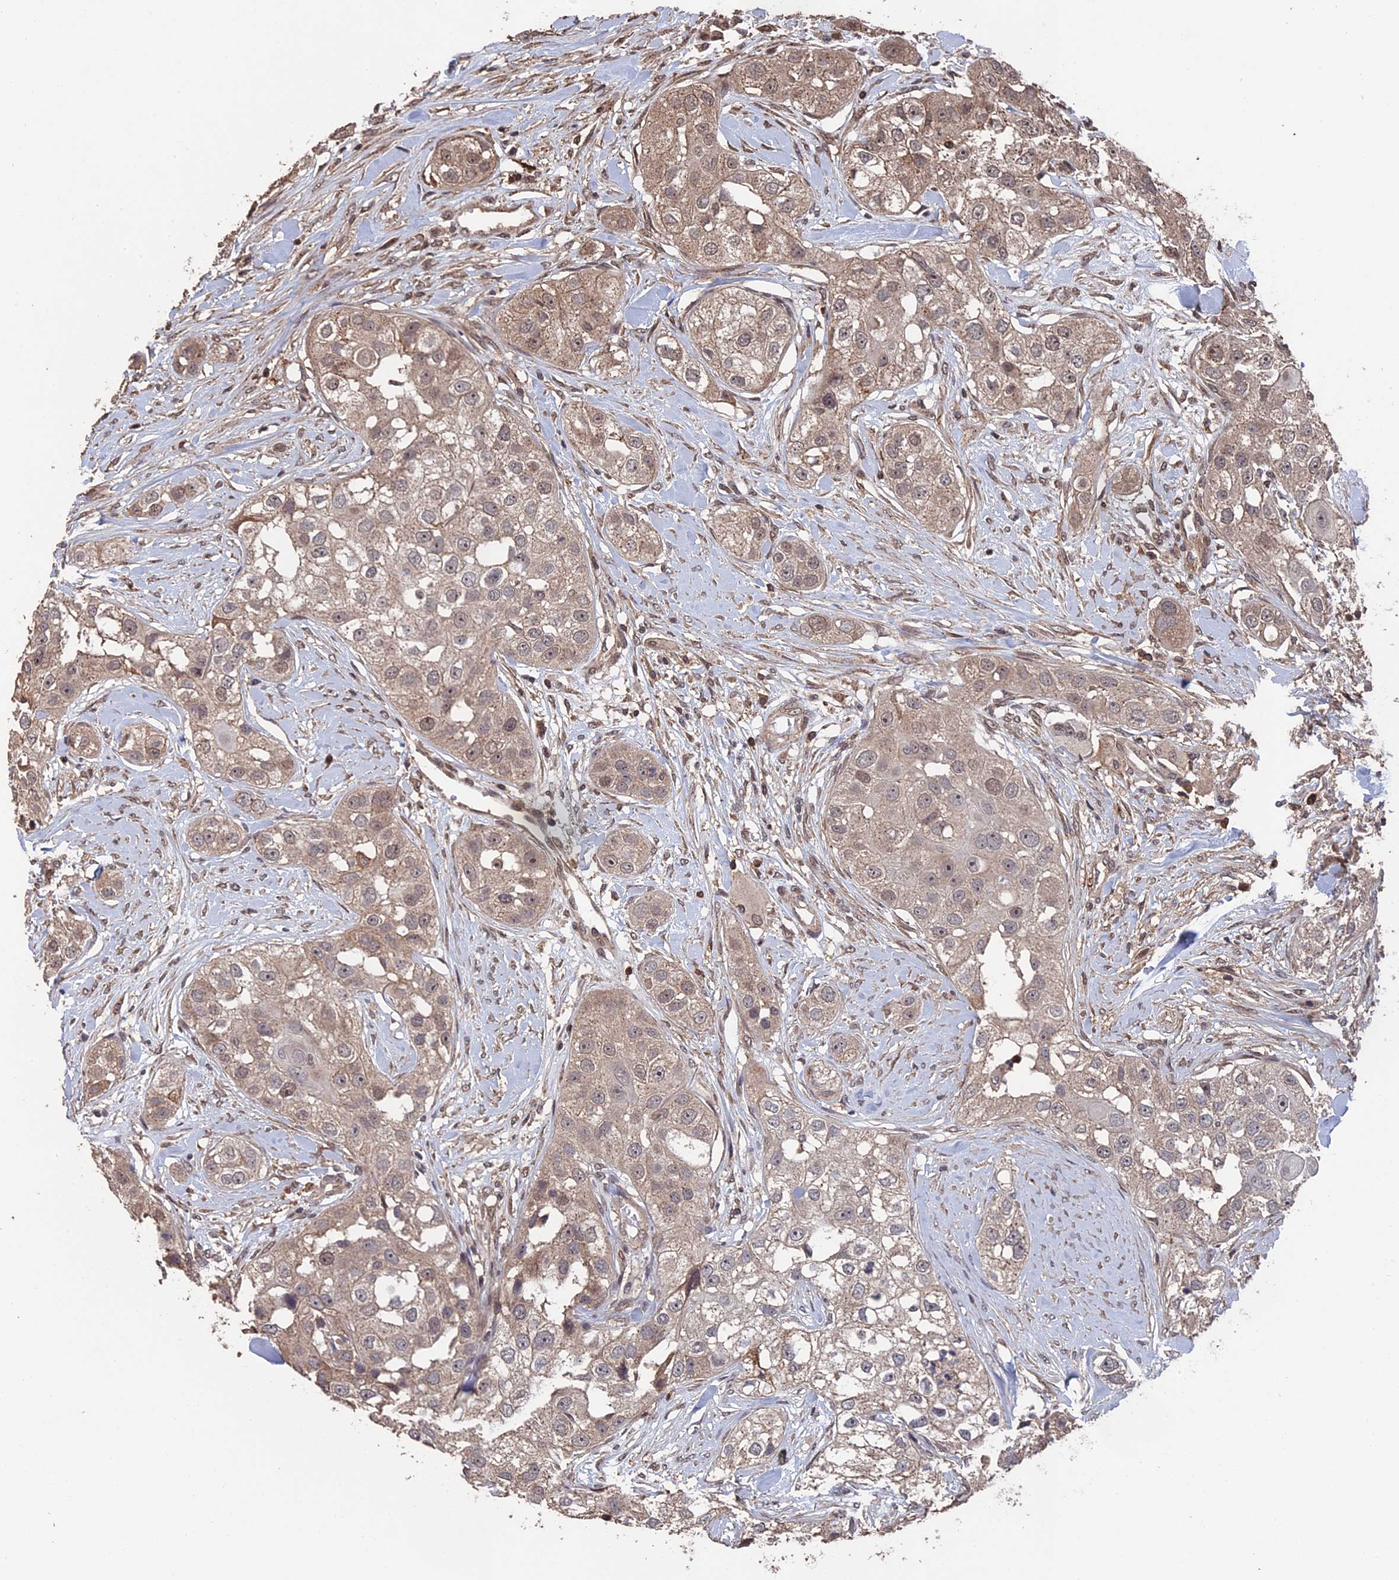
{"staining": {"intensity": "weak", "quantity": "<25%", "location": "cytoplasmic/membranous"}, "tissue": "head and neck cancer", "cell_type": "Tumor cells", "image_type": "cancer", "snomed": [{"axis": "morphology", "description": "Normal tissue, NOS"}, {"axis": "morphology", "description": "Squamous cell carcinoma, NOS"}, {"axis": "topography", "description": "Skeletal muscle"}, {"axis": "topography", "description": "Head-Neck"}], "caption": "Tumor cells show no significant protein staining in head and neck cancer (squamous cell carcinoma).", "gene": "MYBL2", "patient": {"sex": "male", "age": 51}}